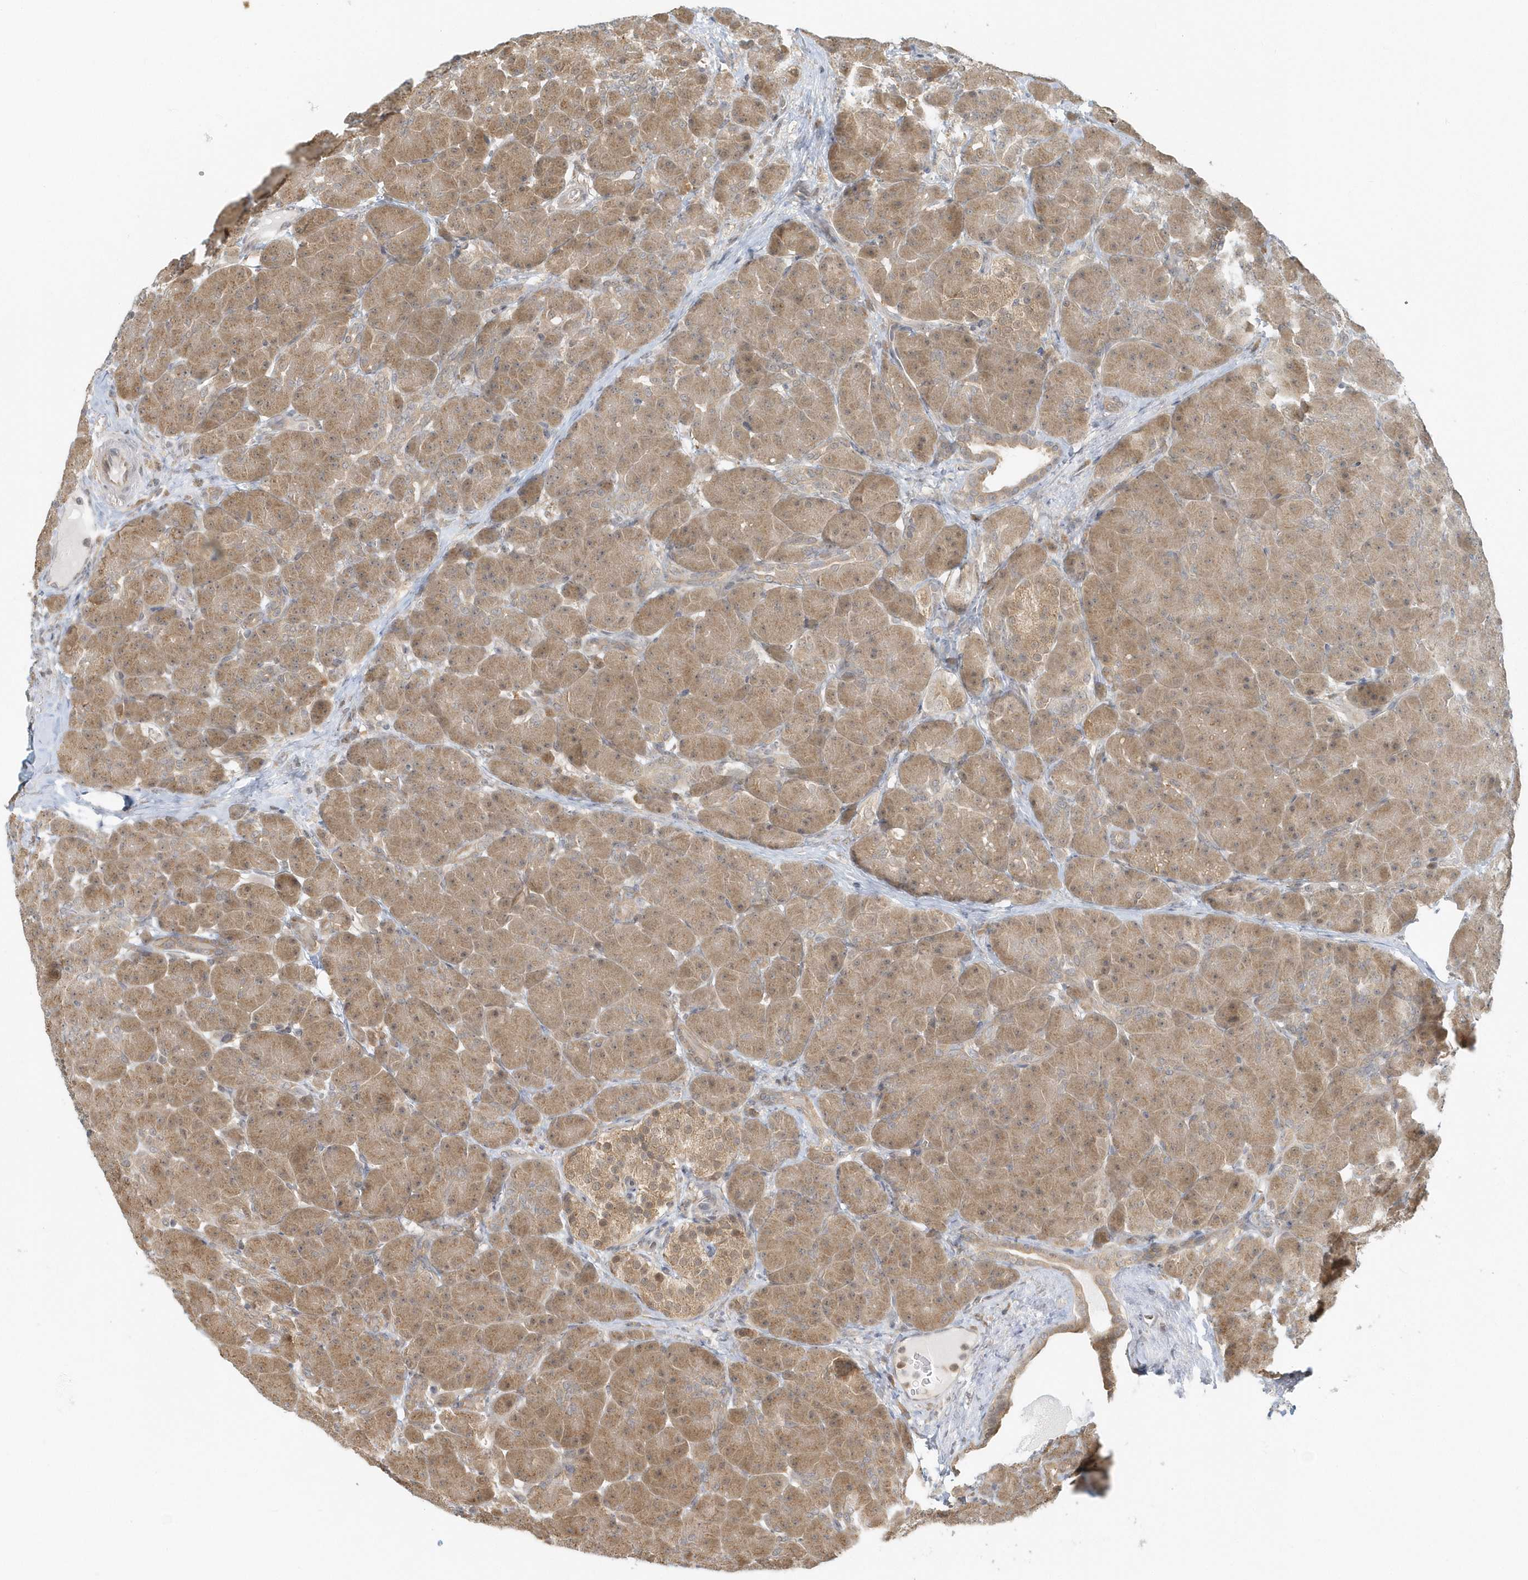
{"staining": {"intensity": "moderate", "quantity": ">75%", "location": "cytoplasmic/membranous,nuclear"}, "tissue": "pancreas", "cell_type": "Exocrine glandular cells", "image_type": "normal", "snomed": [{"axis": "morphology", "description": "Normal tissue, NOS"}, {"axis": "topography", "description": "Pancreas"}], "caption": "Approximately >75% of exocrine glandular cells in normal human pancreas display moderate cytoplasmic/membranous,nuclear protein positivity as visualized by brown immunohistochemical staining.", "gene": "PSMD6", "patient": {"sex": "male", "age": 66}}